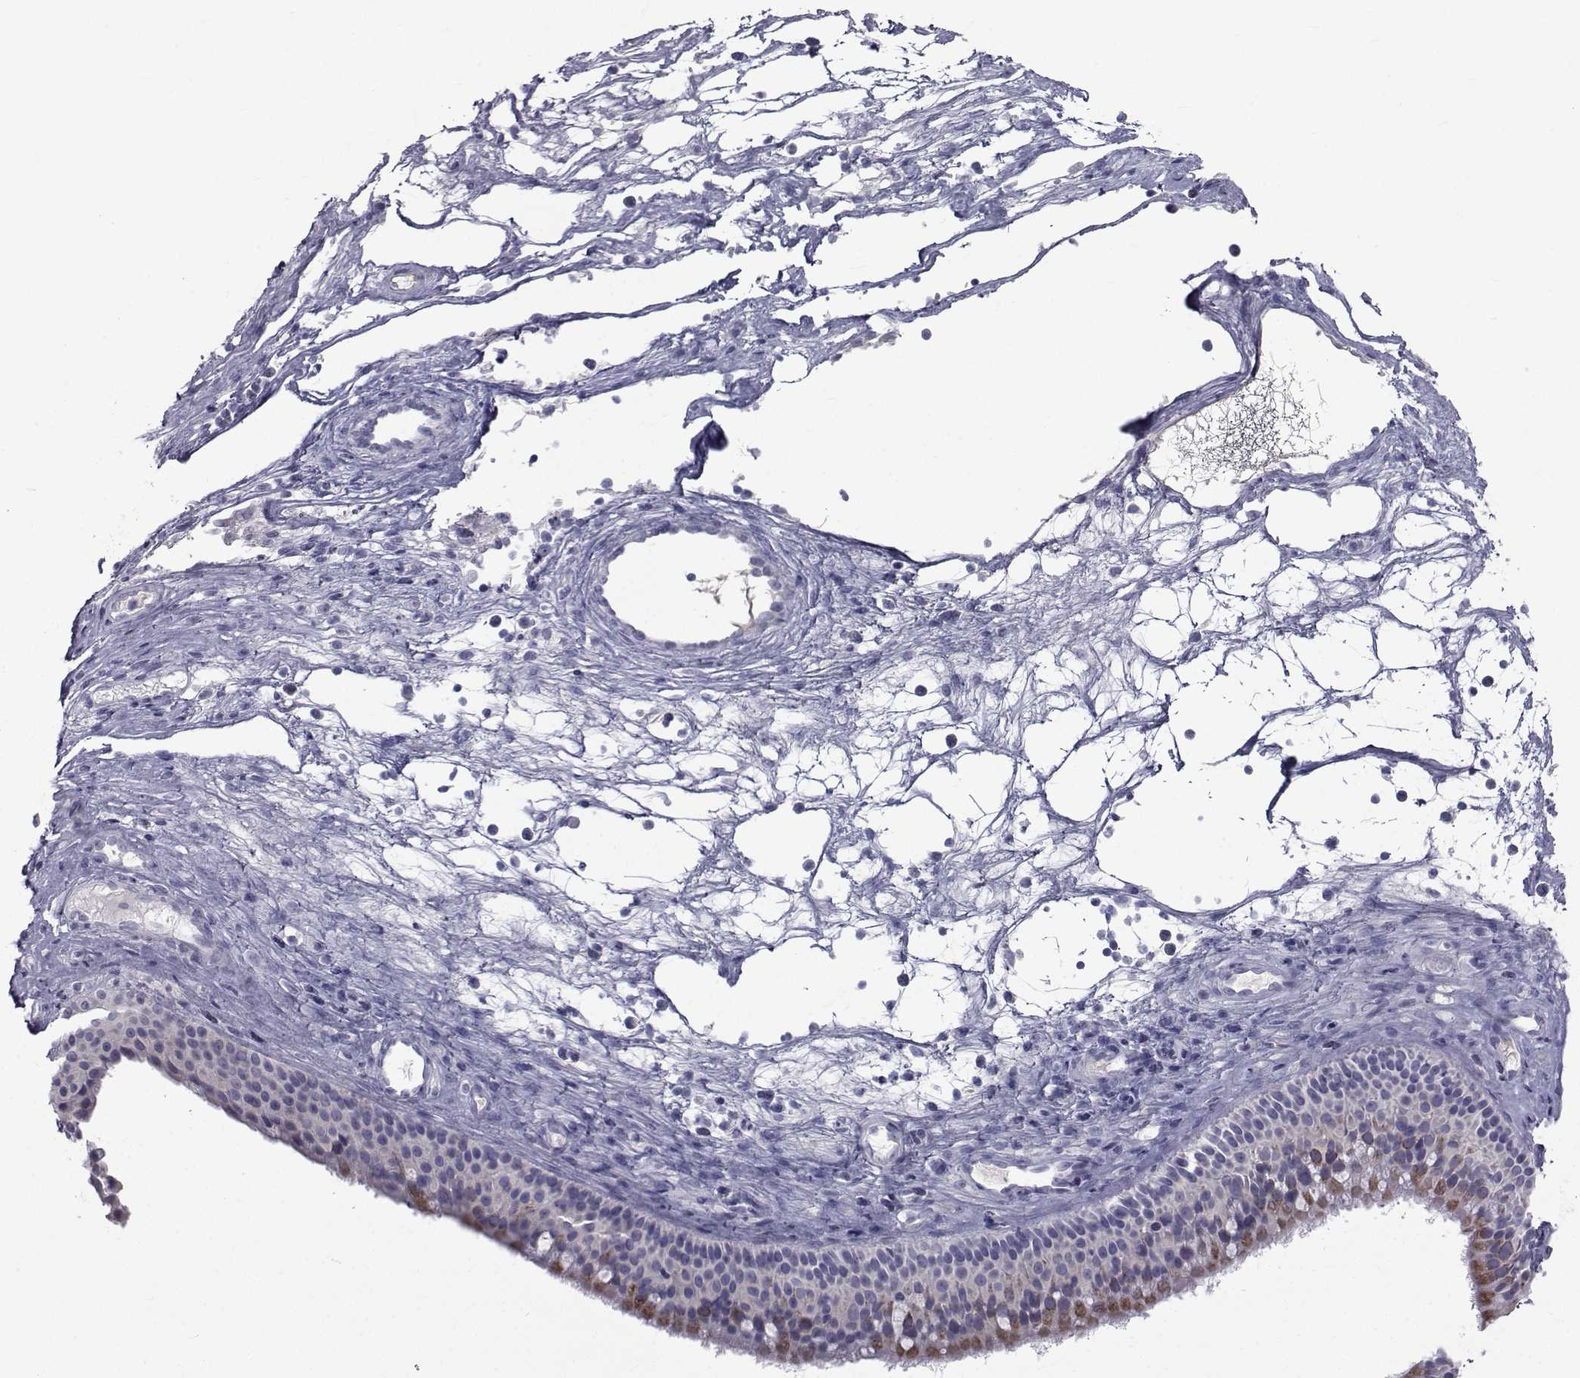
{"staining": {"intensity": "strong", "quantity": "25%-75%", "location": "cytoplasmic/membranous"}, "tissue": "nasopharynx", "cell_type": "Respiratory epithelial cells", "image_type": "normal", "snomed": [{"axis": "morphology", "description": "Normal tissue, NOS"}, {"axis": "topography", "description": "Nasopharynx"}], "caption": "Protein analysis of unremarkable nasopharynx demonstrates strong cytoplasmic/membranous positivity in approximately 25%-75% of respiratory epithelial cells. (IHC, brightfield microscopy, high magnification).", "gene": "FDXR", "patient": {"sex": "male", "age": 68}}